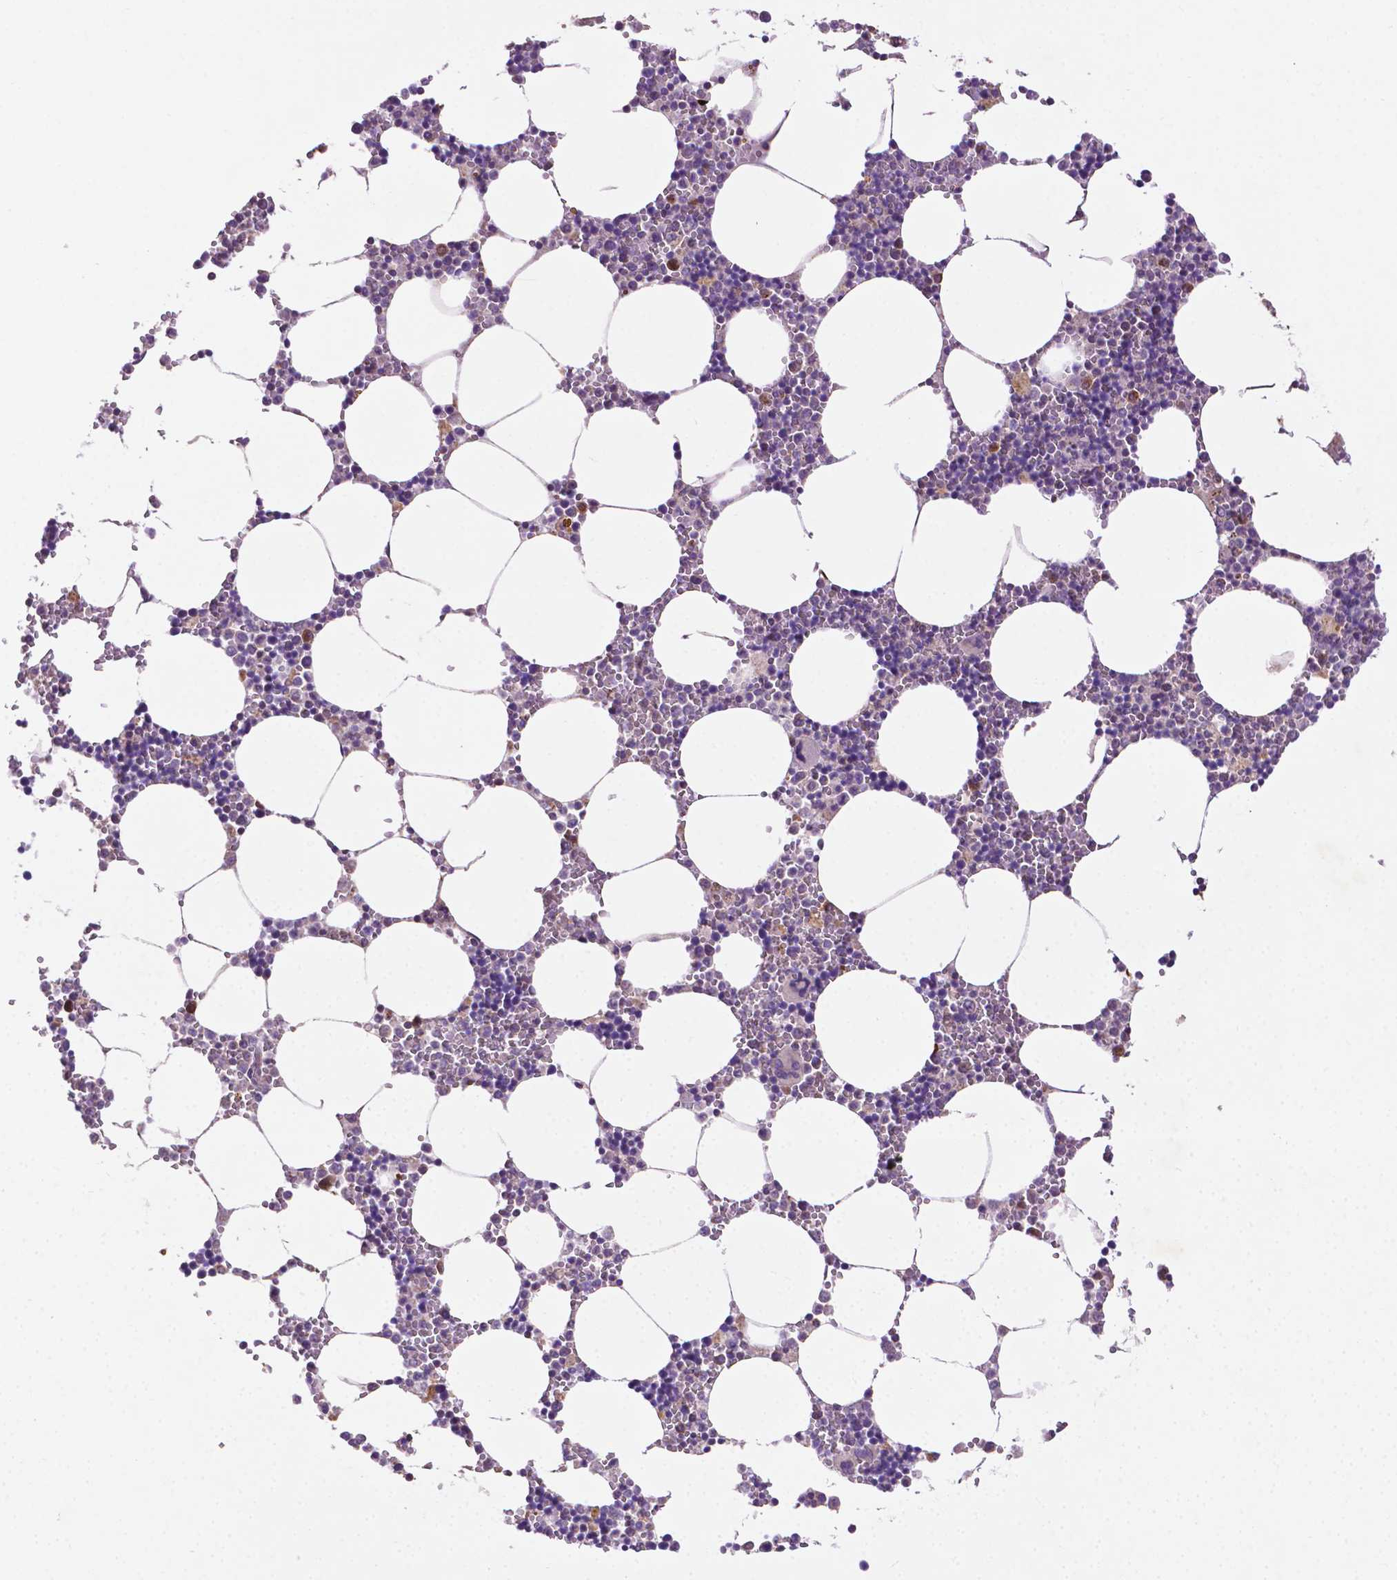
{"staining": {"intensity": "strong", "quantity": "25%-75%", "location": "cytoplasmic/membranous"}, "tissue": "bone marrow", "cell_type": "Hematopoietic cells", "image_type": "normal", "snomed": [{"axis": "morphology", "description": "Normal tissue, NOS"}, {"axis": "topography", "description": "Bone marrow"}], "caption": "This micrograph demonstrates IHC staining of unremarkable human bone marrow, with high strong cytoplasmic/membranous expression in approximately 25%-75% of hematopoietic cells.", "gene": "ILVBL", "patient": {"sex": "male", "age": 54}}